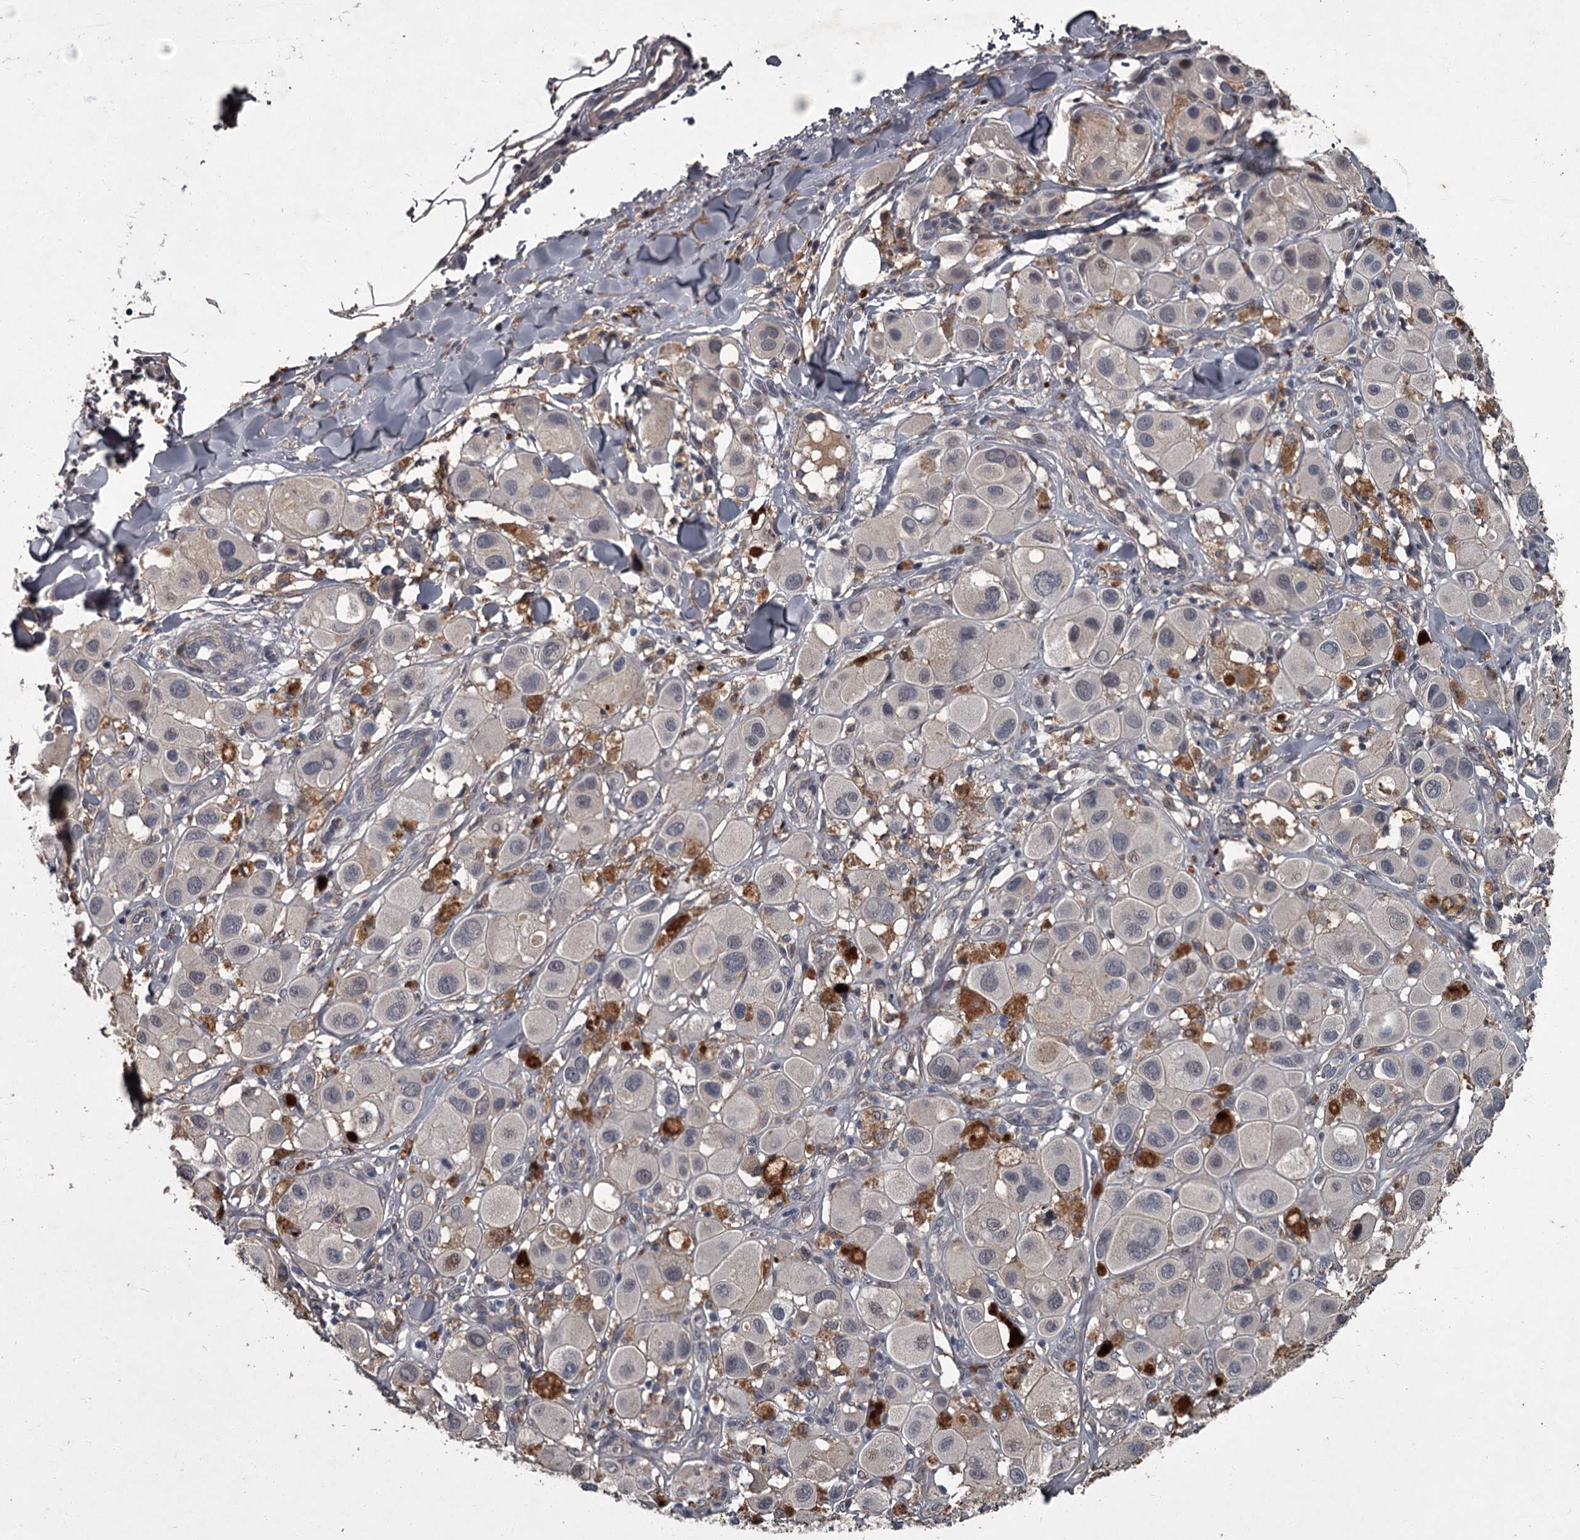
{"staining": {"intensity": "negative", "quantity": "none", "location": "none"}, "tissue": "melanoma", "cell_type": "Tumor cells", "image_type": "cancer", "snomed": [{"axis": "morphology", "description": "Malignant melanoma, Metastatic site"}, {"axis": "topography", "description": "Skin"}], "caption": "DAB (3,3'-diaminobenzidine) immunohistochemical staining of human malignant melanoma (metastatic site) exhibits no significant positivity in tumor cells.", "gene": "FLVCR2", "patient": {"sex": "male", "age": 41}}